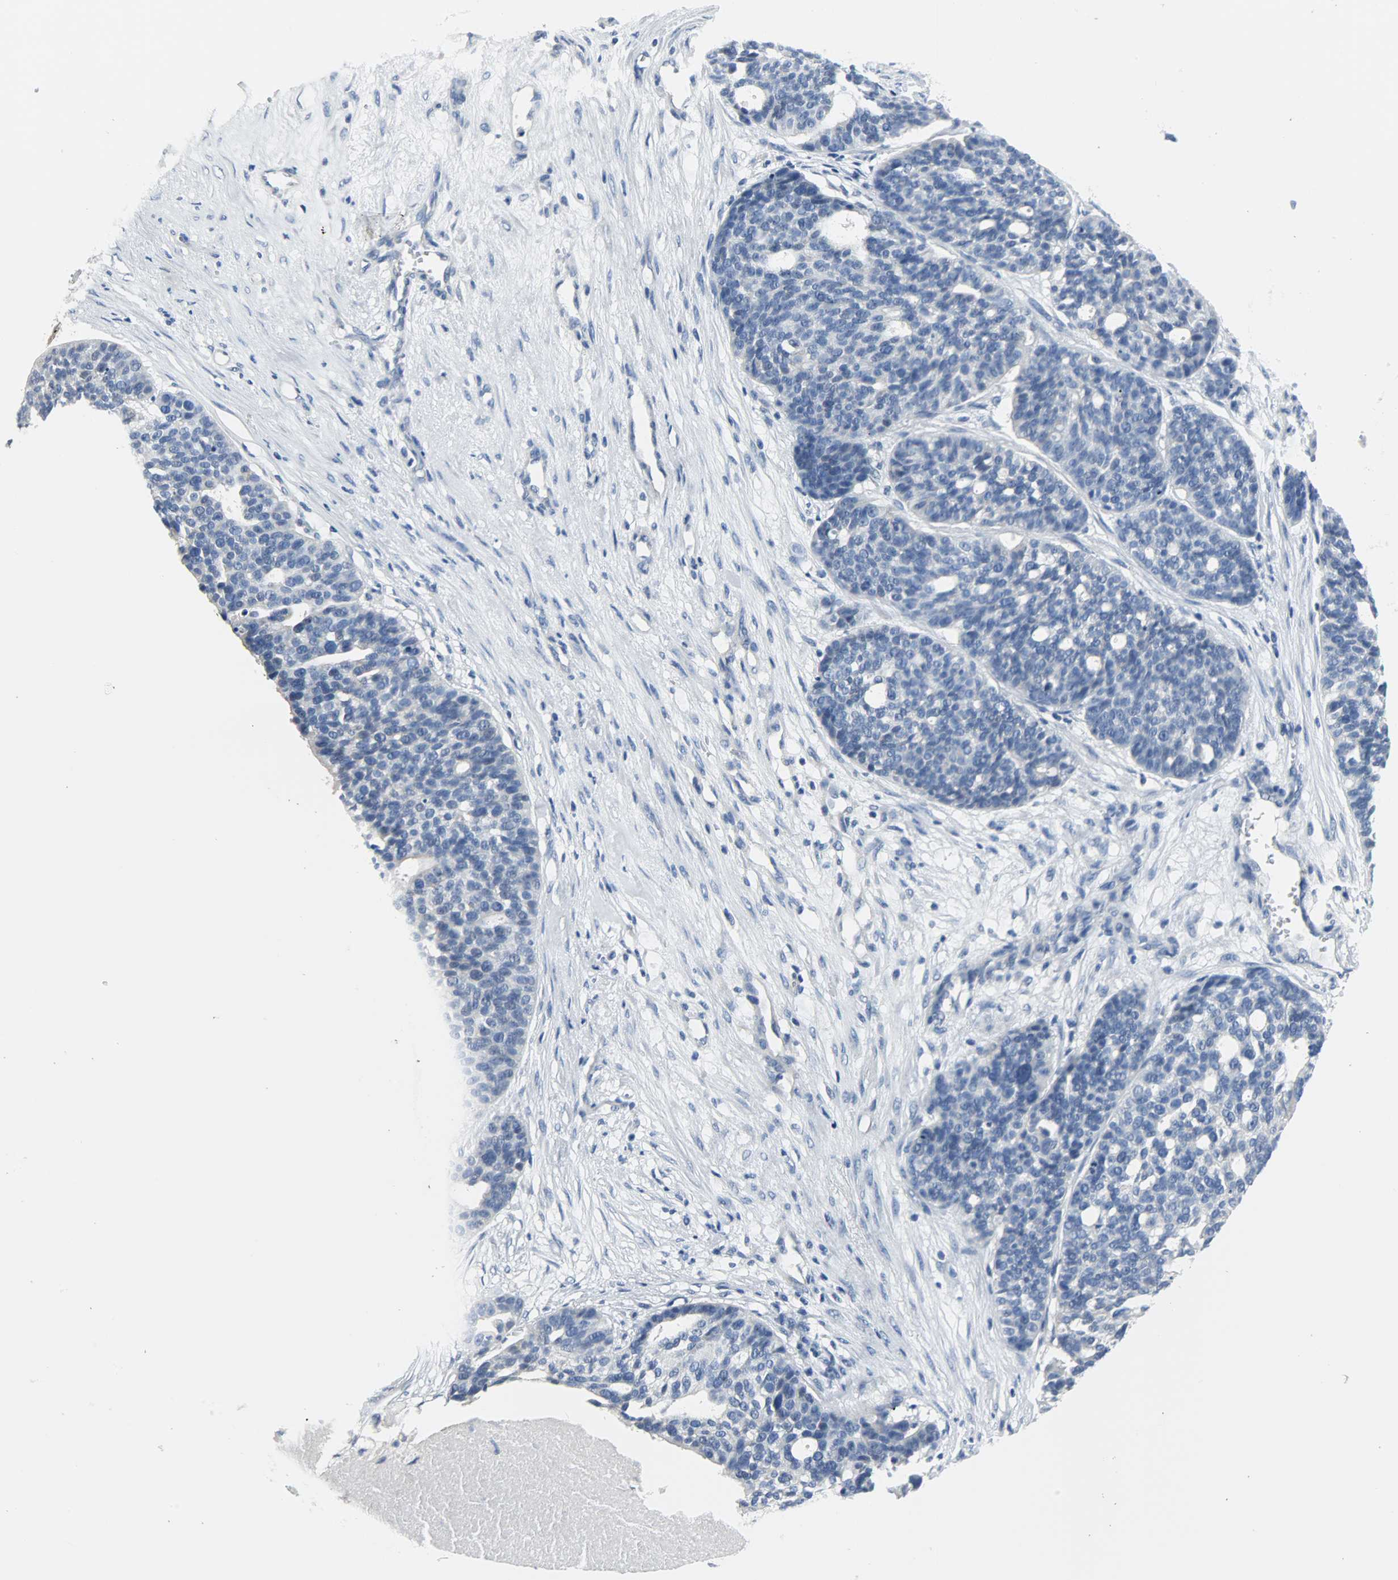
{"staining": {"intensity": "negative", "quantity": "none", "location": "none"}, "tissue": "ovarian cancer", "cell_type": "Tumor cells", "image_type": "cancer", "snomed": [{"axis": "morphology", "description": "Cystadenocarcinoma, serous, NOS"}, {"axis": "topography", "description": "Ovary"}], "caption": "Tumor cells show no significant expression in ovarian serous cystadenocarcinoma.", "gene": "CEBPE", "patient": {"sex": "female", "age": 59}}